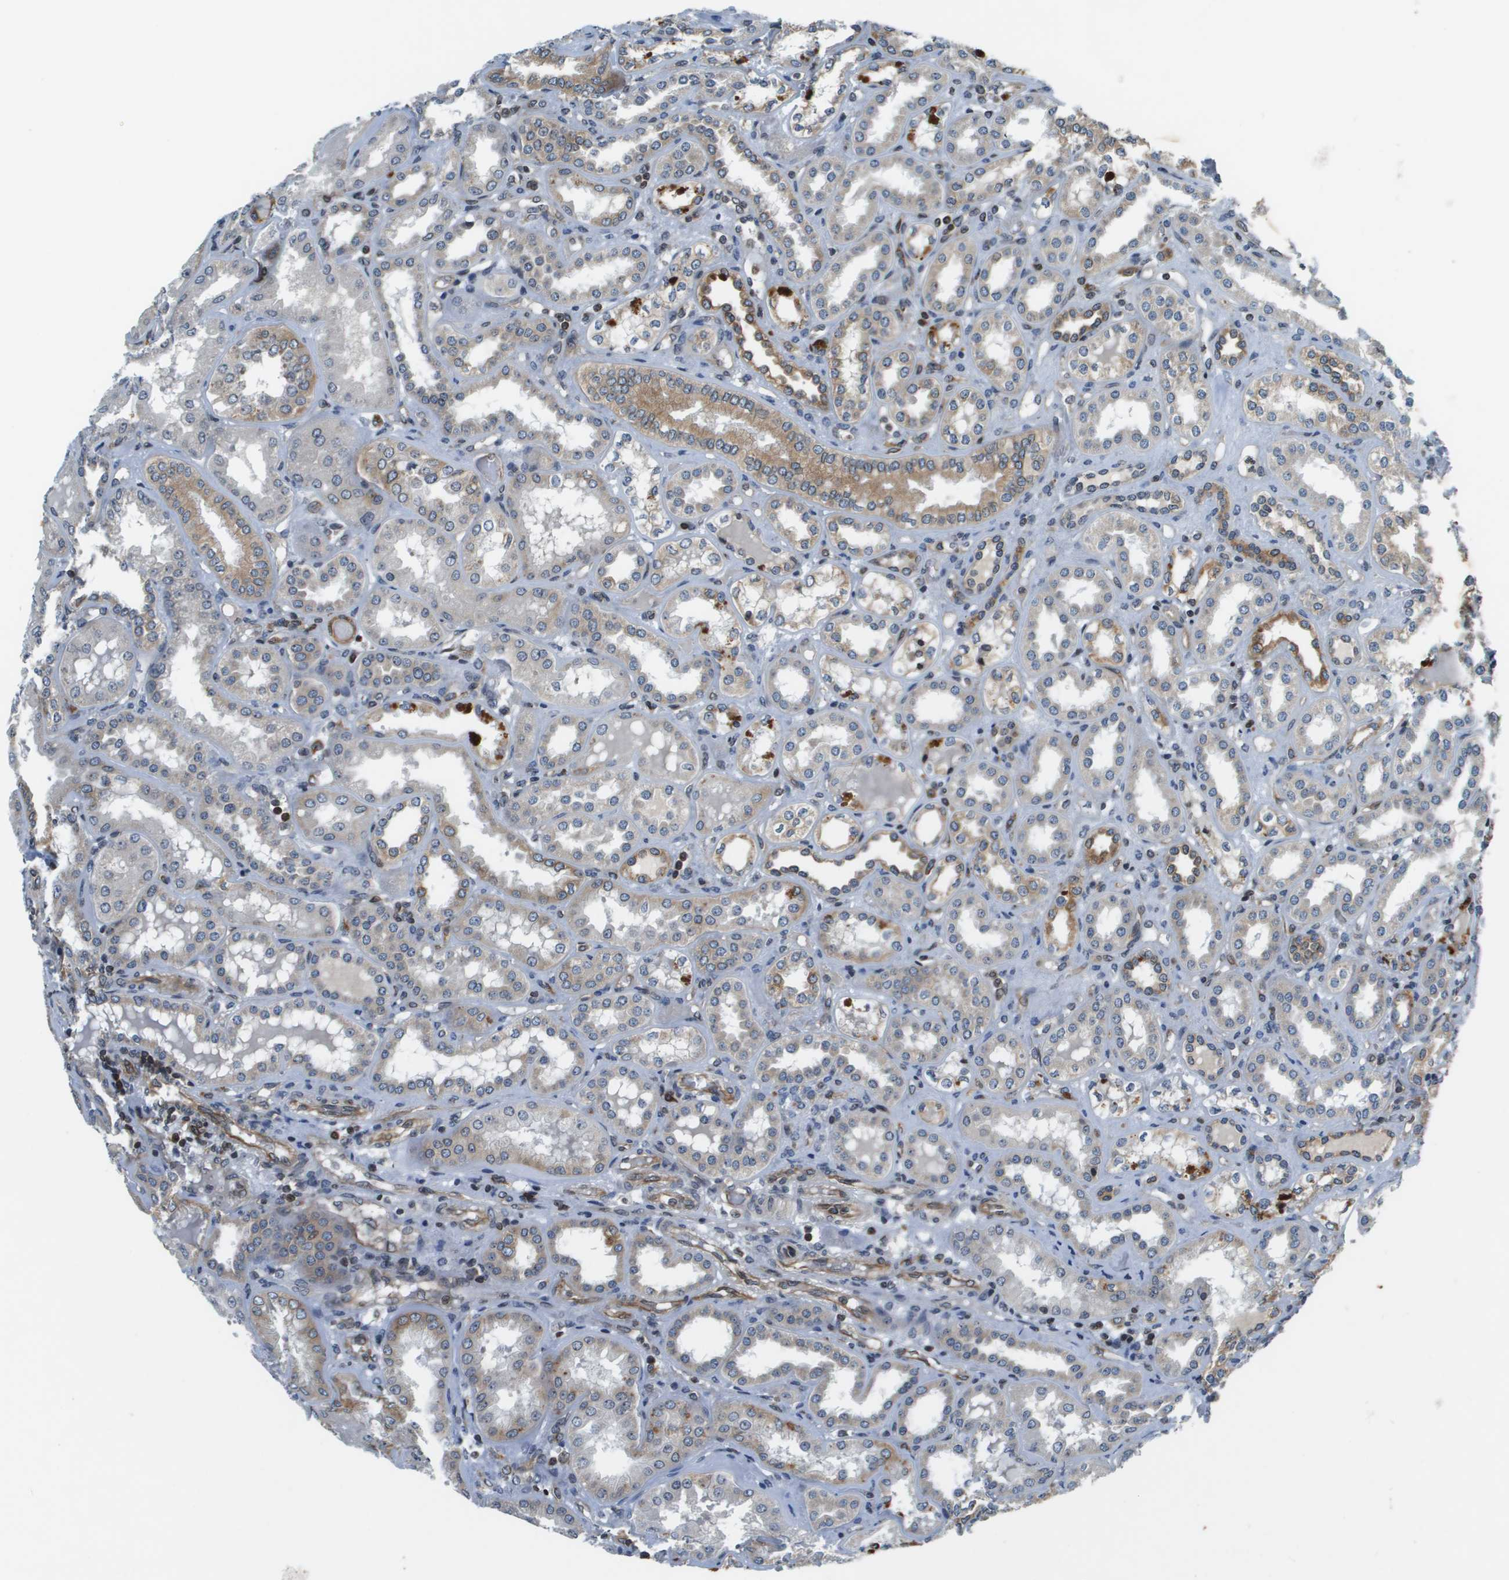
{"staining": {"intensity": "strong", "quantity": "25%-75%", "location": "cytoplasmic/membranous"}, "tissue": "kidney", "cell_type": "Cells in glomeruli", "image_type": "normal", "snomed": [{"axis": "morphology", "description": "Normal tissue, NOS"}, {"axis": "topography", "description": "Kidney"}], "caption": "IHC of unremarkable human kidney demonstrates high levels of strong cytoplasmic/membranous positivity in about 25%-75% of cells in glomeruli.", "gene": "ESYT1", "patient": {"sex": "female", "age": 56}}